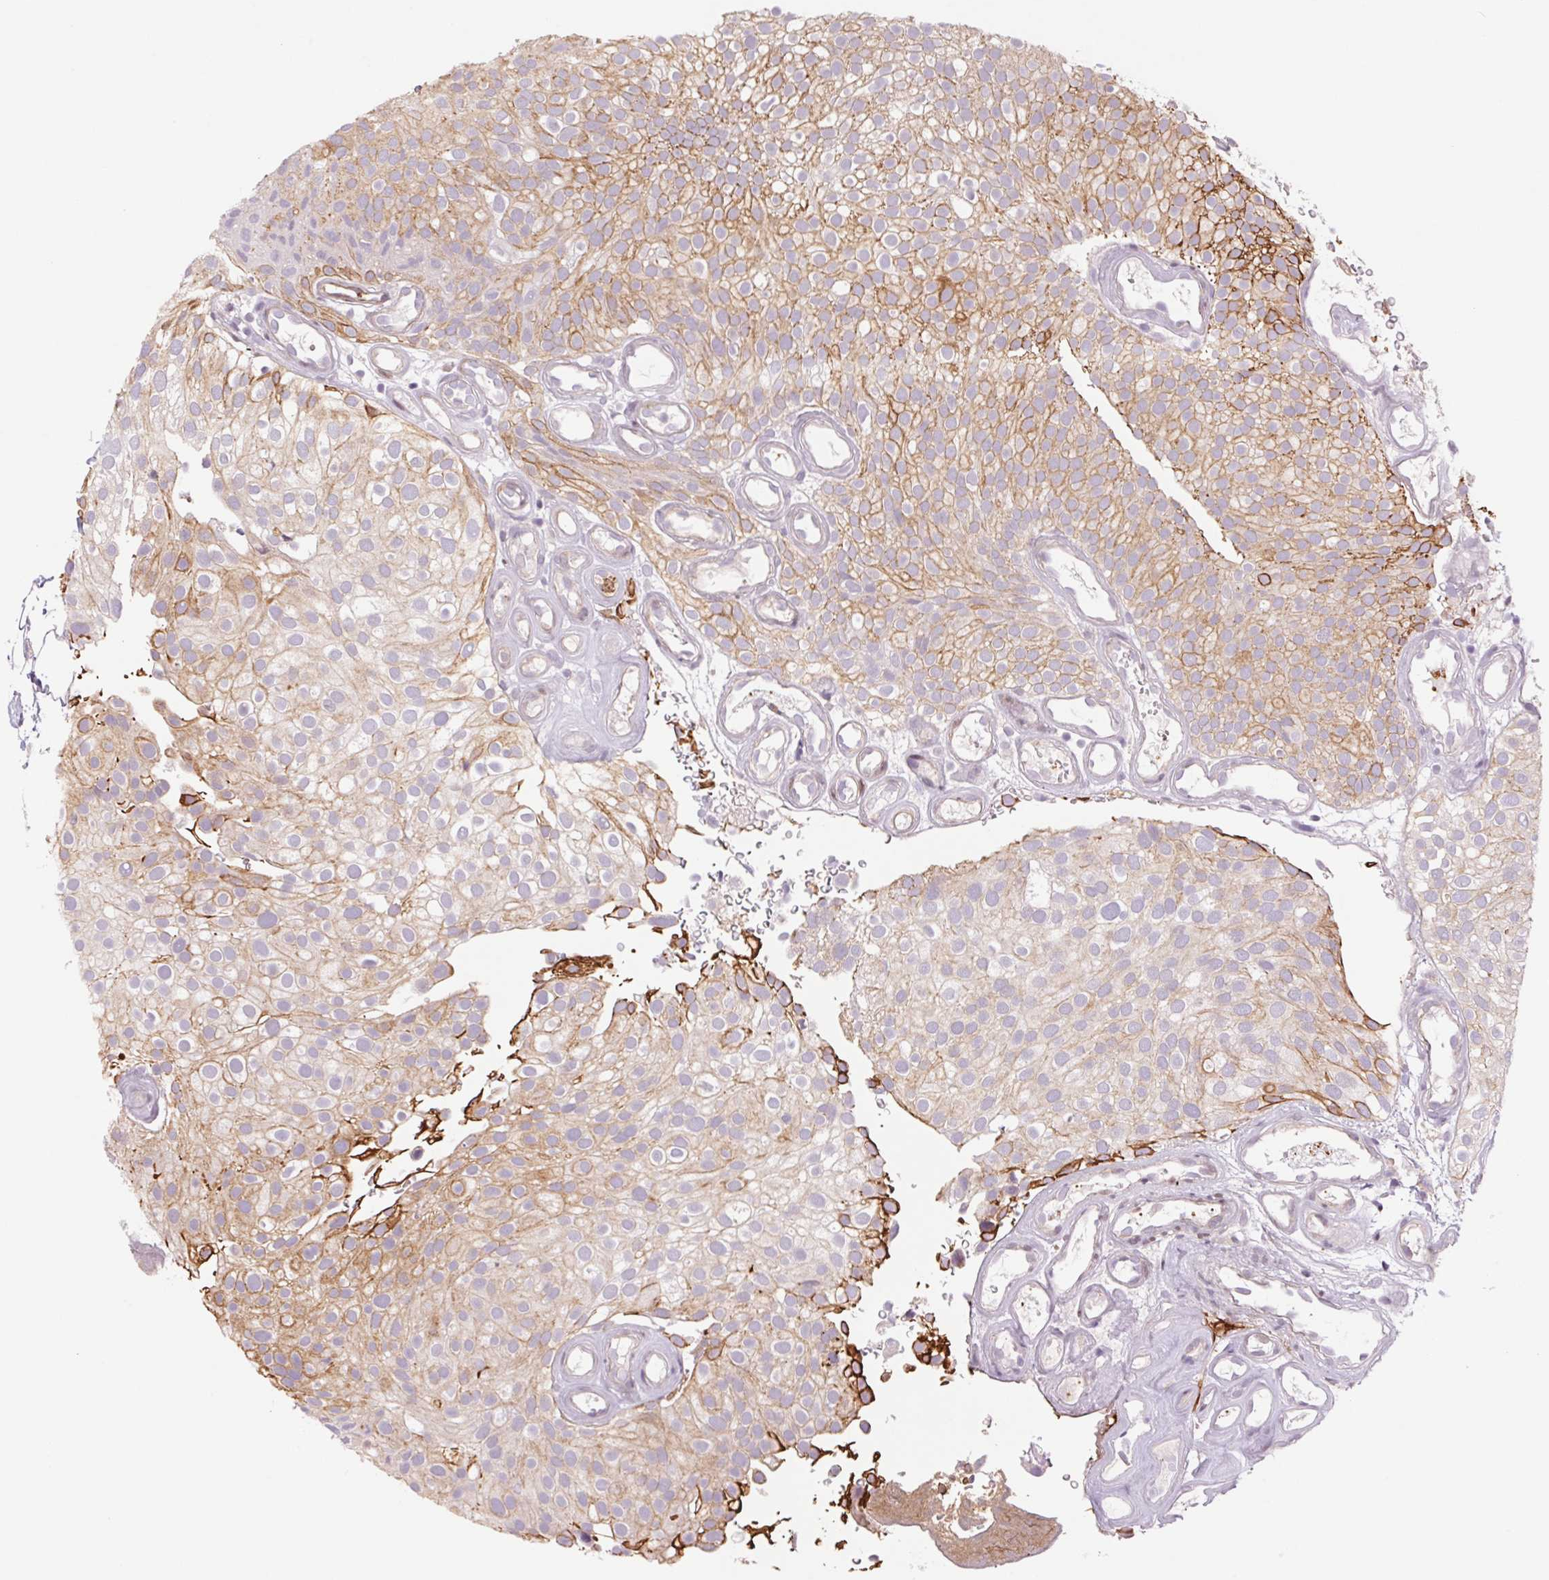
{"staining": {"intensity": "moderate", "quantity": "25%-75%", "location": "cytoplasmic/membranous"}, "tissue": "urothelial cancer", "cell_type": "Tumor cells", "image_type": "cancer", "snomed": [{"axis": "morphology", "description": "Urothelial carcinoma, Low grade"}, {"axis": "topography", "description": "Urinary bladder"}], "caption": "An image of human urothelial cancer stained for a protein demonstrates moderate cytoplasmic/membranous brown staining in tumor cells.", "gene": "MS4A13", "patient": {"sex": "male", "age": 78}}